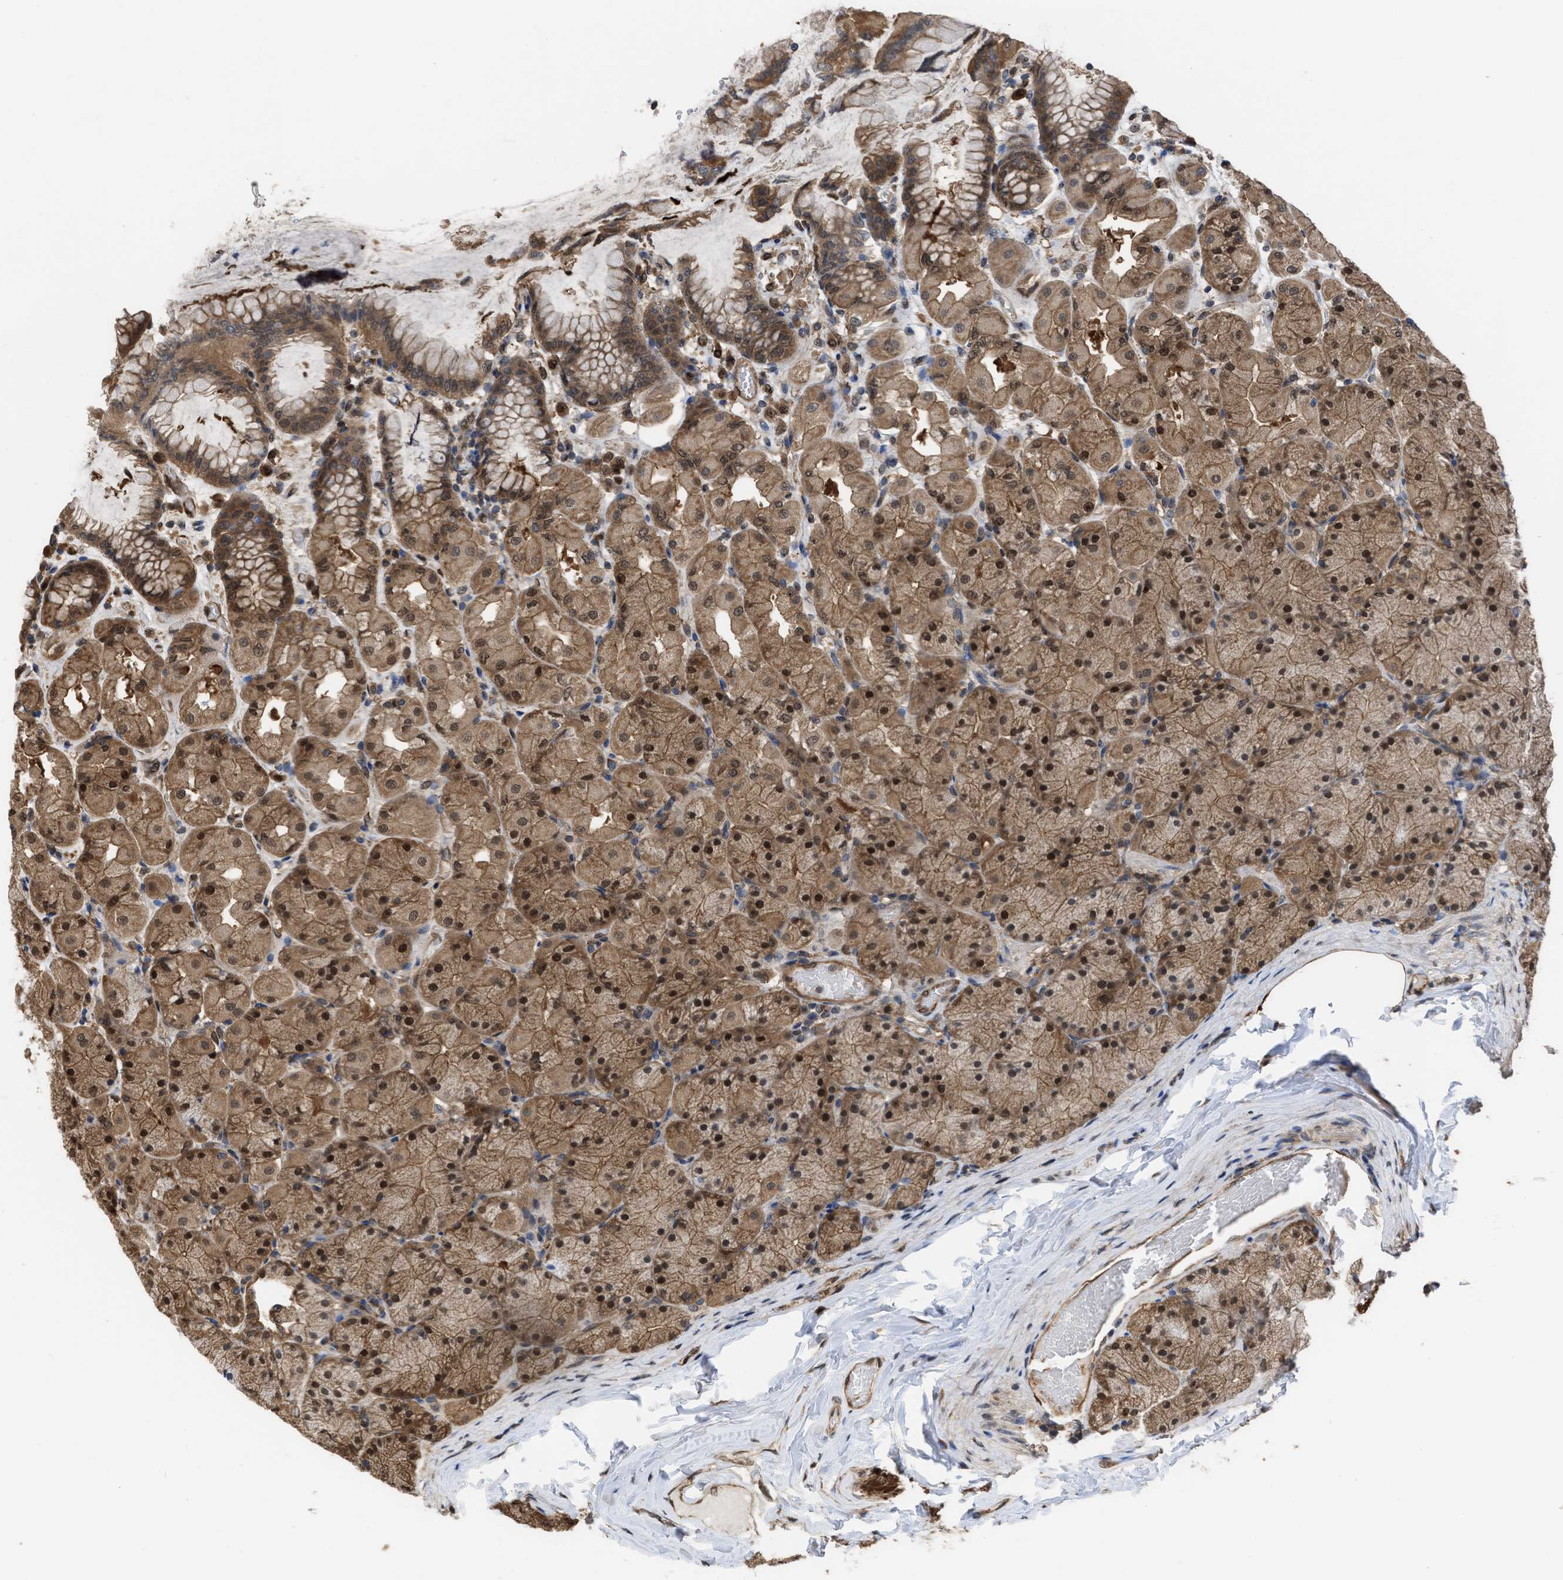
{"staining": {"intensity": "moderate", "quantity": ">75%", "location": "cytoplasmic/membranous,nuclear"}, "tissue": "stomach", "cell_type": "Glandular cells", "image_type": "normal", "snomed": [{"axis": "morphology", "description": "Normal tissue, NOS"}, {"axis": "topography", "description": "Stomach, upper"}], "caption": "This histopathology image exhibits IHC staining of benign stomach, with medium moderate cytoplasmic/membranous,nuclear expression in about >75% of glandular cells.", "gene": "YWHAG", "patient": {"sex": "female", "age": 56}}